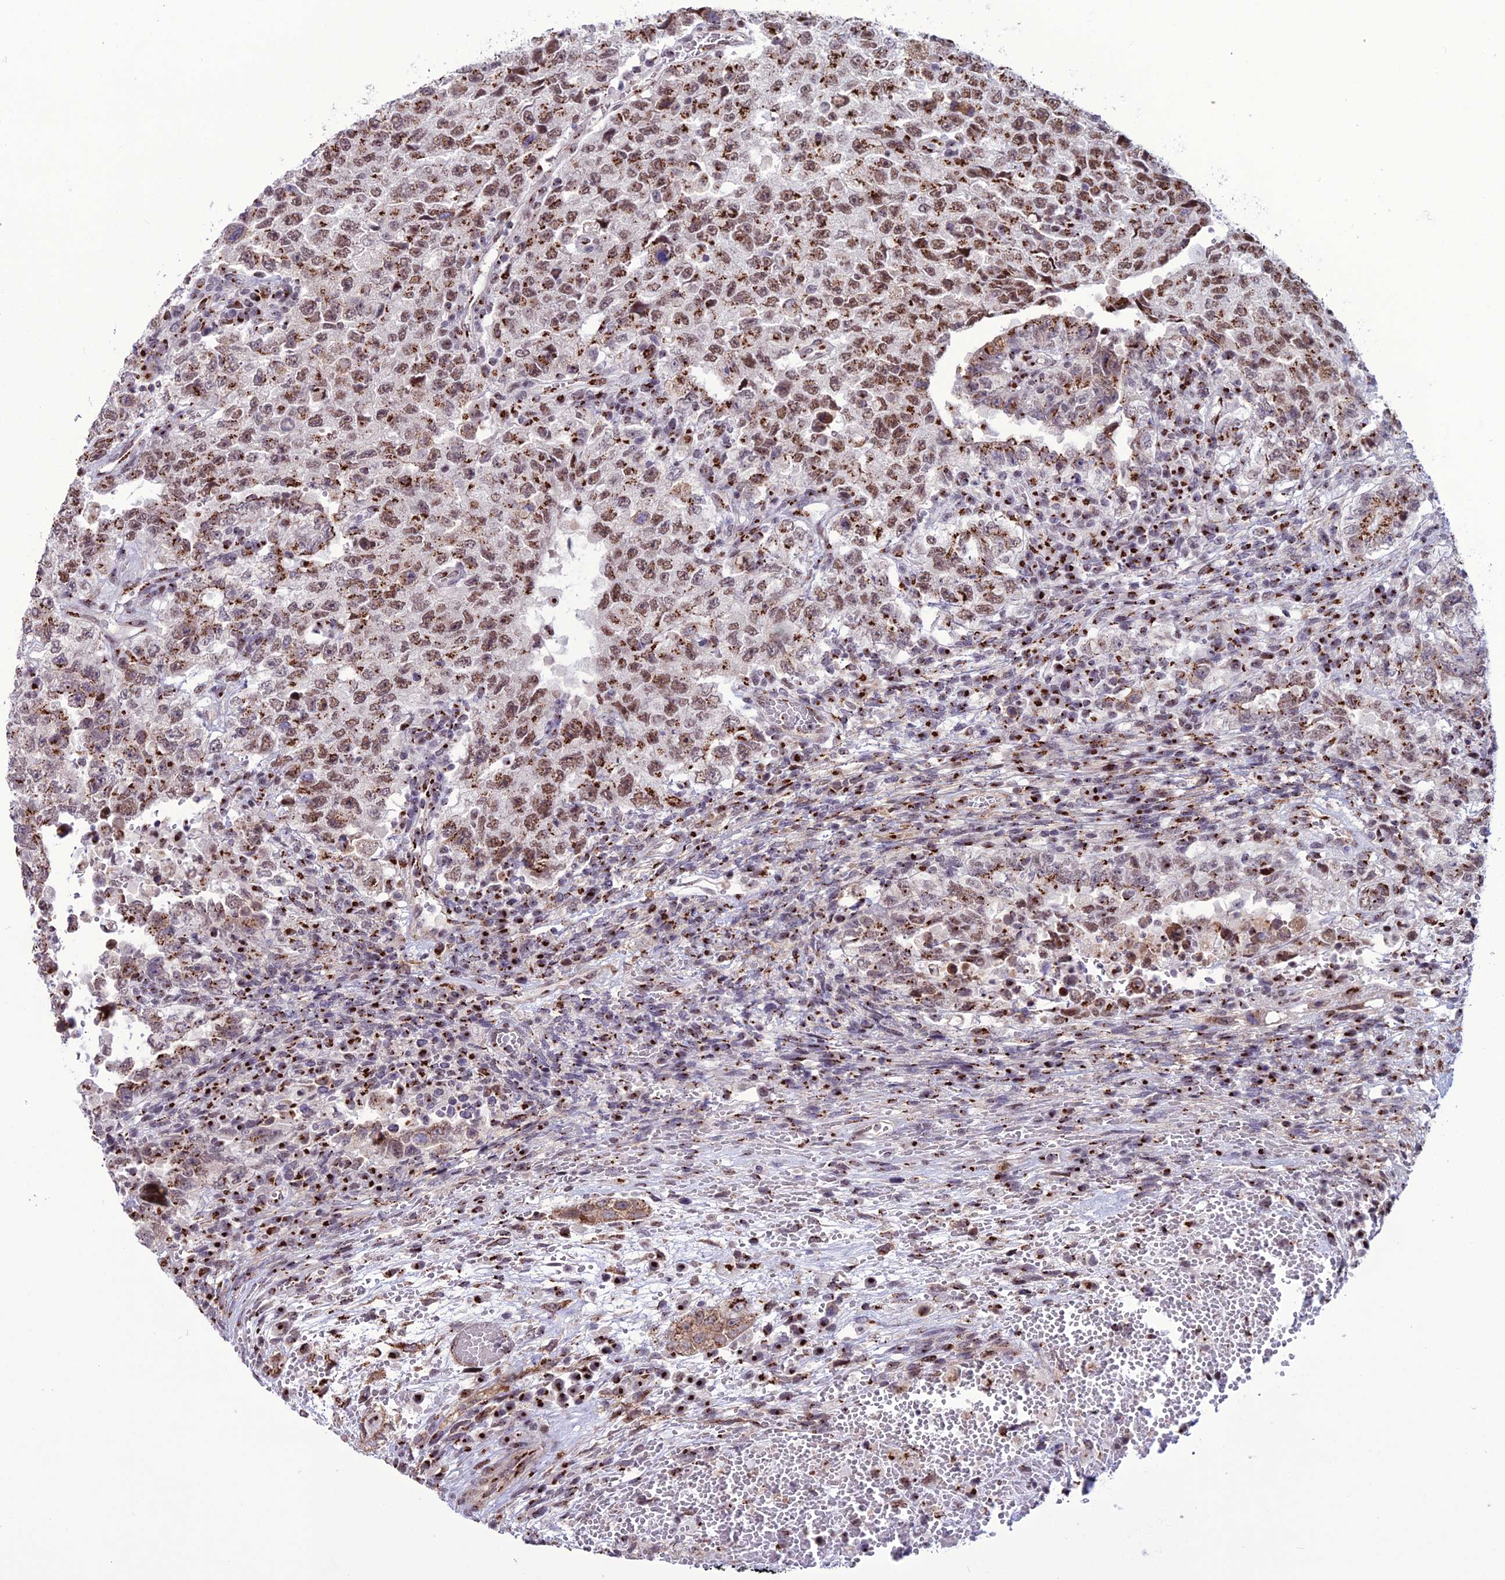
{"staining": {"intensity": "moderate", "quantity": "25%-75%", "location": "cytoplasmic/membranous,nuclear"}, "tissue": "testis cancer", "cell_type": "Tumor cells", "image_type": "cancer", "snomed": [{"axis": "morphology", "description": "Carcinoma, Embryonal, NOS"}, {"axis": "topography", "description": "Testis"}], "caption": "Testis cancer stained with a protein marker displays moderate staining in tumor cells.", "gene": "PLEKHA4", "patient": {"sex": "male", "age": 26}}